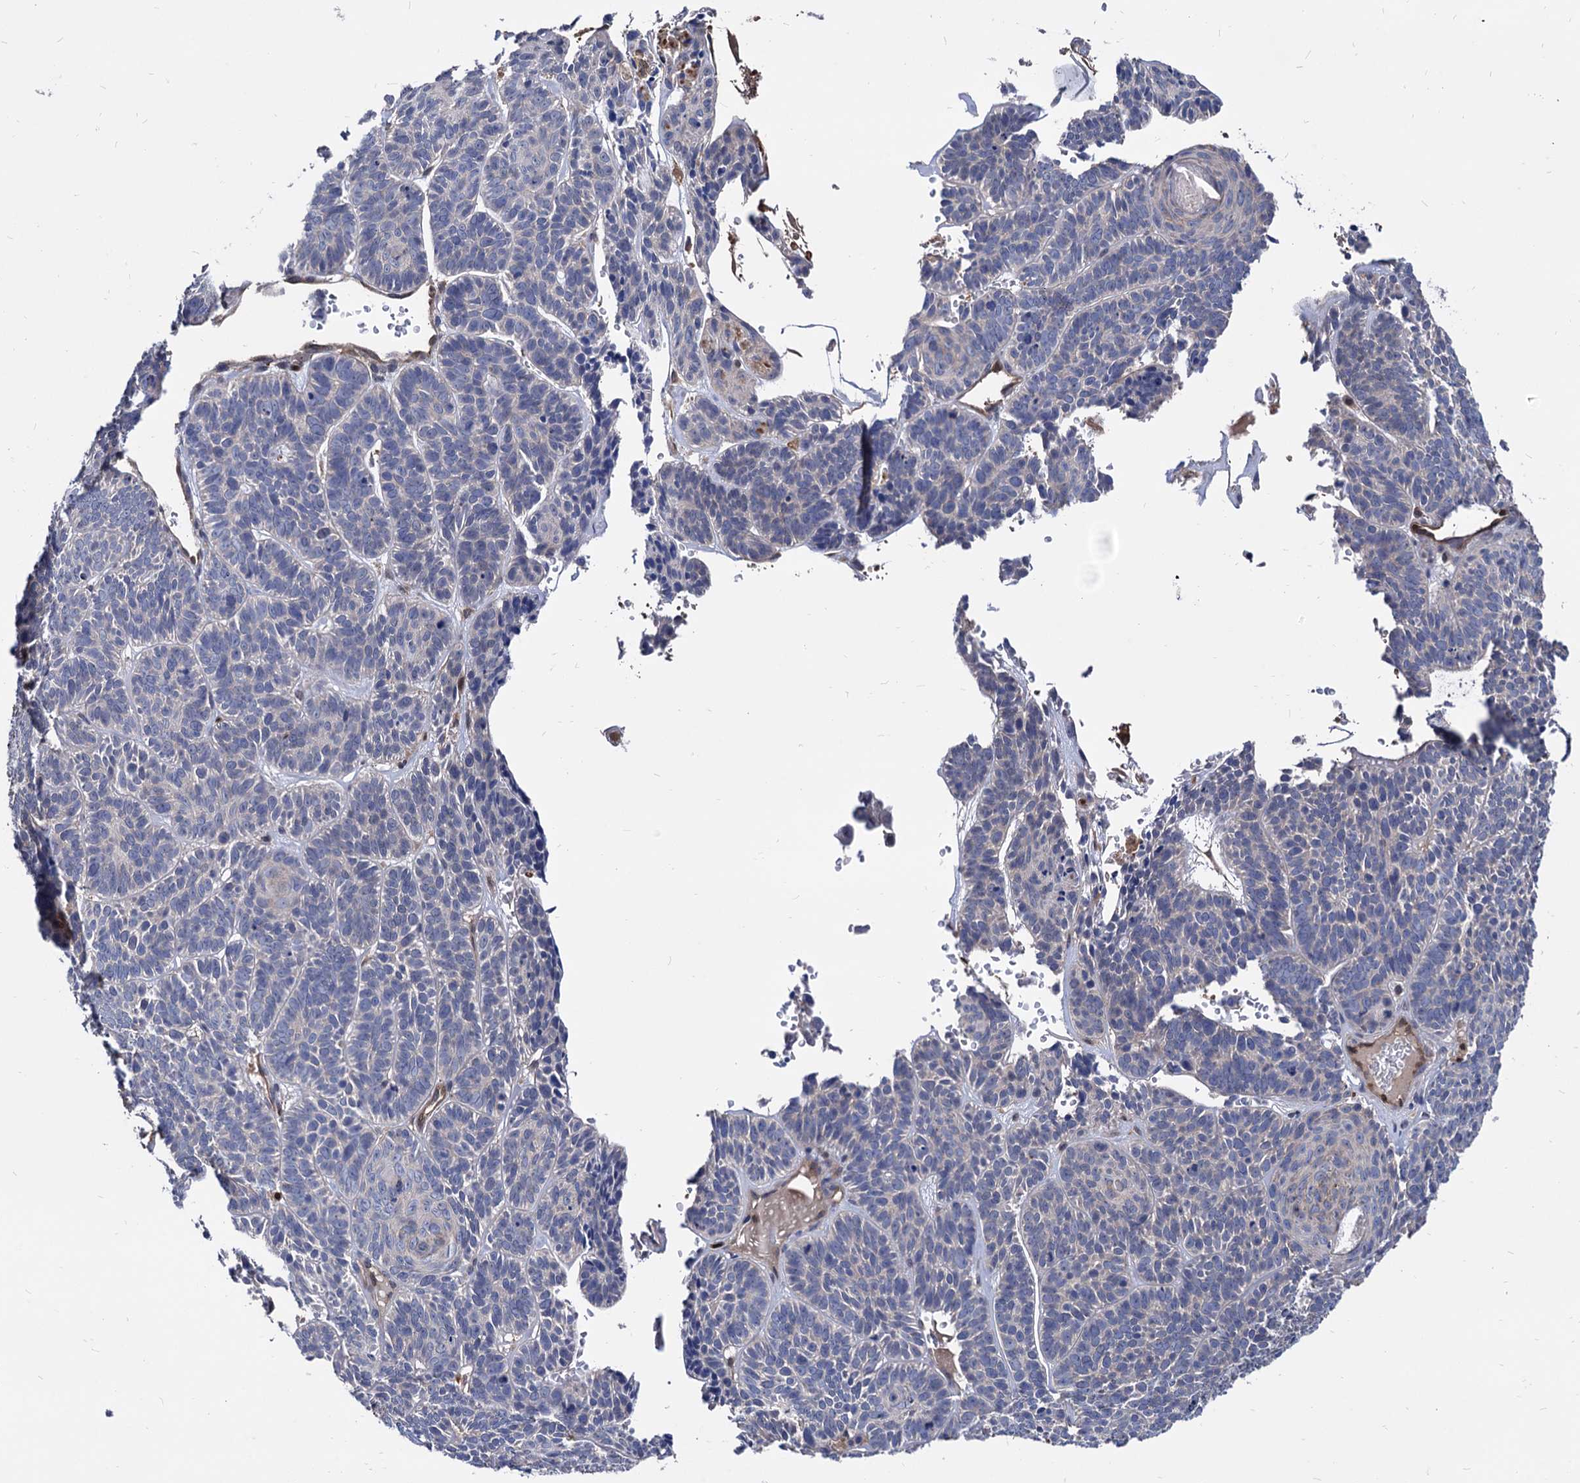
{"staining": {"intensity": "negative", "quantity": "none", "location": "none"}, "tissue": "skin cancer", "cell_type": "Tumor cells", "image_type": "cancer", "snomed": [{"axis": "morphology", "description": "Basal cell carcinoma"}, {"axis": "topography", "description": "Skin"}], "caption": "Basal cell carcinoma (skin) was stained to show a protein in brown. There is no significant positivity in tumor cells.", "gene": "CPPED1", "patient": {"sex": "male", "age": 85}}